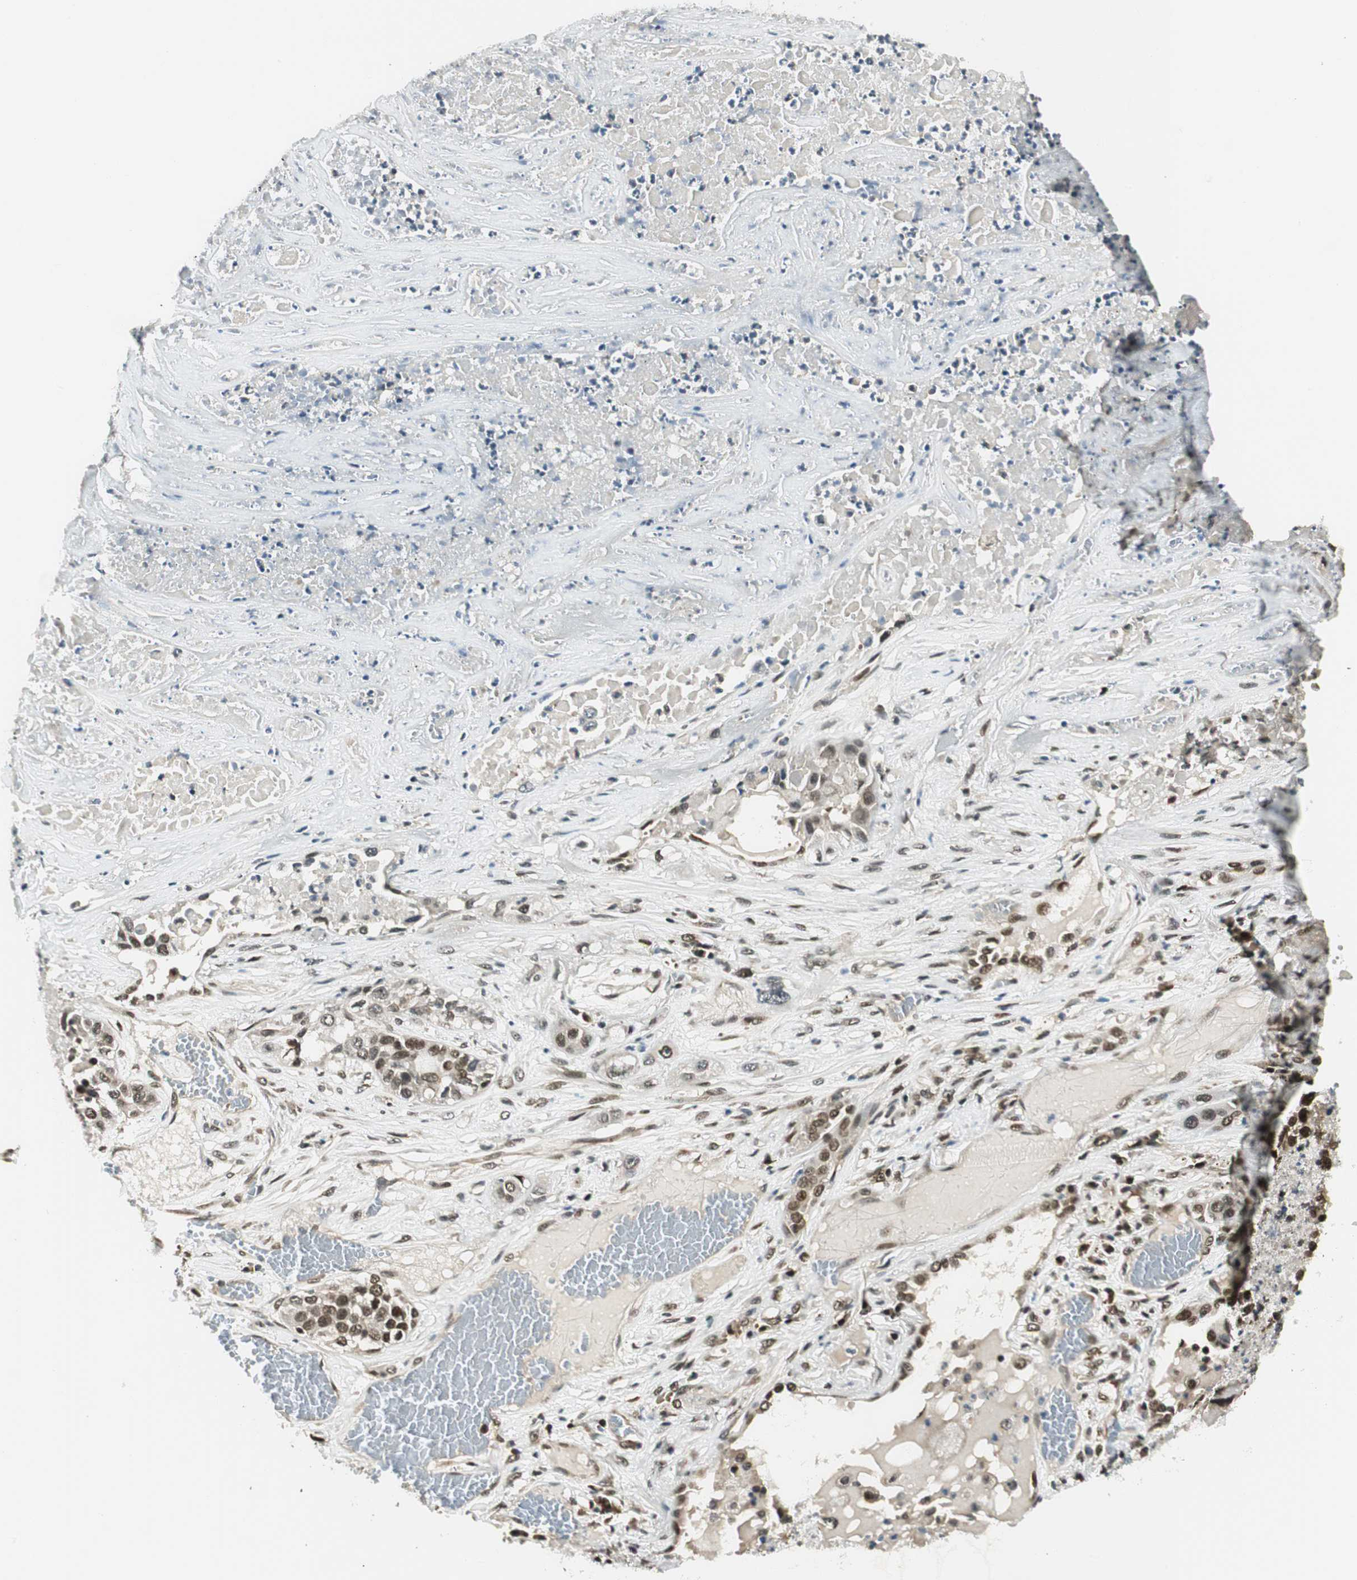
{"staining": {"intensity": "moderate", "quantity": ">75%", "location": "nuclear"}, "tissue": "lung cancer", "cell_type": "Tumor cells", "image_type": "cancer", "snomed": [{"axis": "morphology", "description": "Squamous cell carcinoma, NOS"}, {"axis": "topography", "description": "Lung"}], "caption": "Lung cancer was stained to show a protein in brown. There is medium levels of moderate nuclear positivity in about >75% of tumor cells.", "gene": "RING1", "patient": {"sex": "male", "age": 71}}